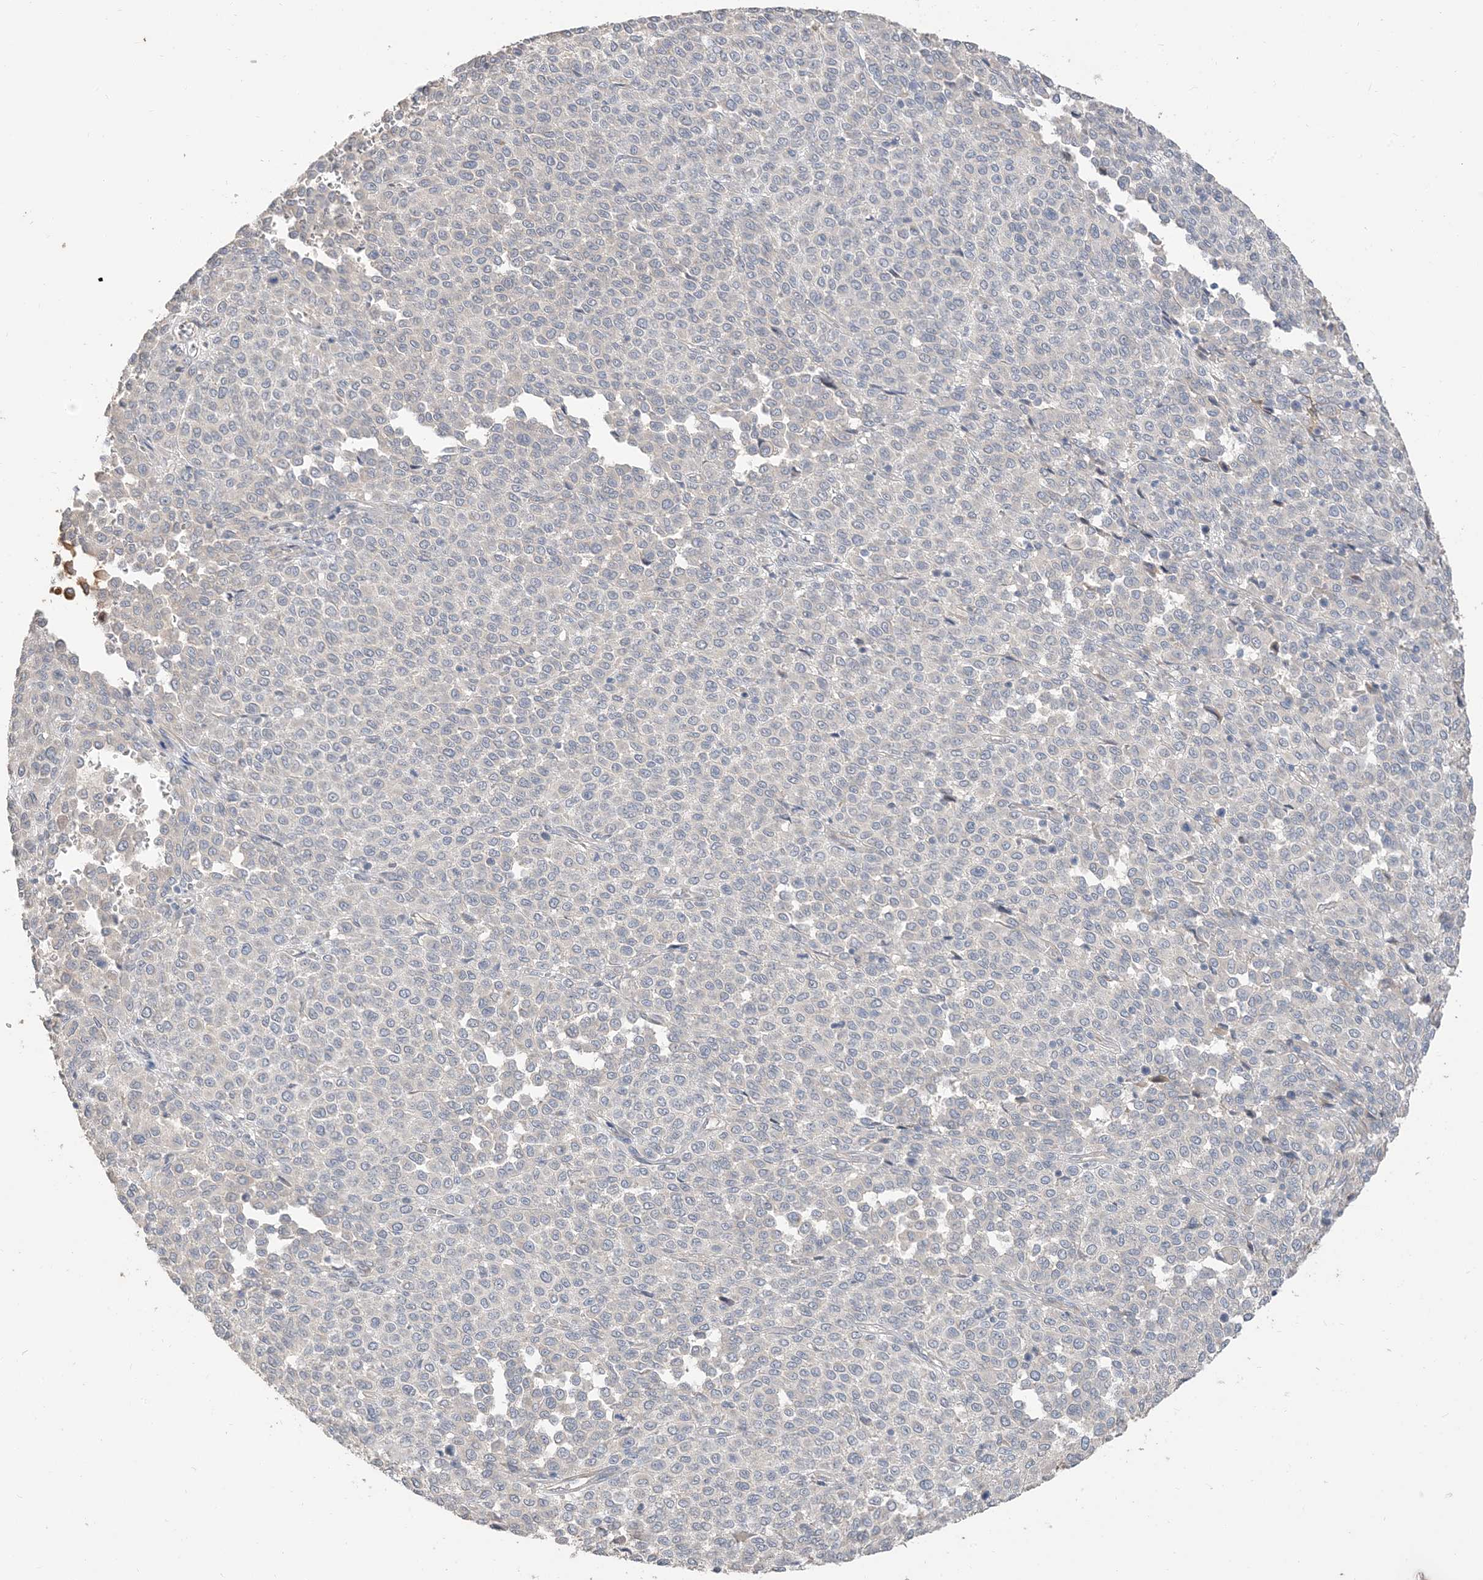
{"staining": {"intensity": "negative", "quantity": "none", "location": "none"}, "tissue": "melanoma", "cell_type": "Tumor cells", "image_type": "cancer", "snomed": [{"axis": "morphology", "description": "Malignant melanoma, Metastatic site"}, {"axis": "topography", "description": "Pancreas"}], "caption": "This micrograph is of malignant melanoma (metastatic site) stained with IHC to label a protein in brown with the nuclei are counter-stained blue. There is no expression in tumor cells.", "gene": "RNF175", "patient": {"sex": "female", "age": 30}}